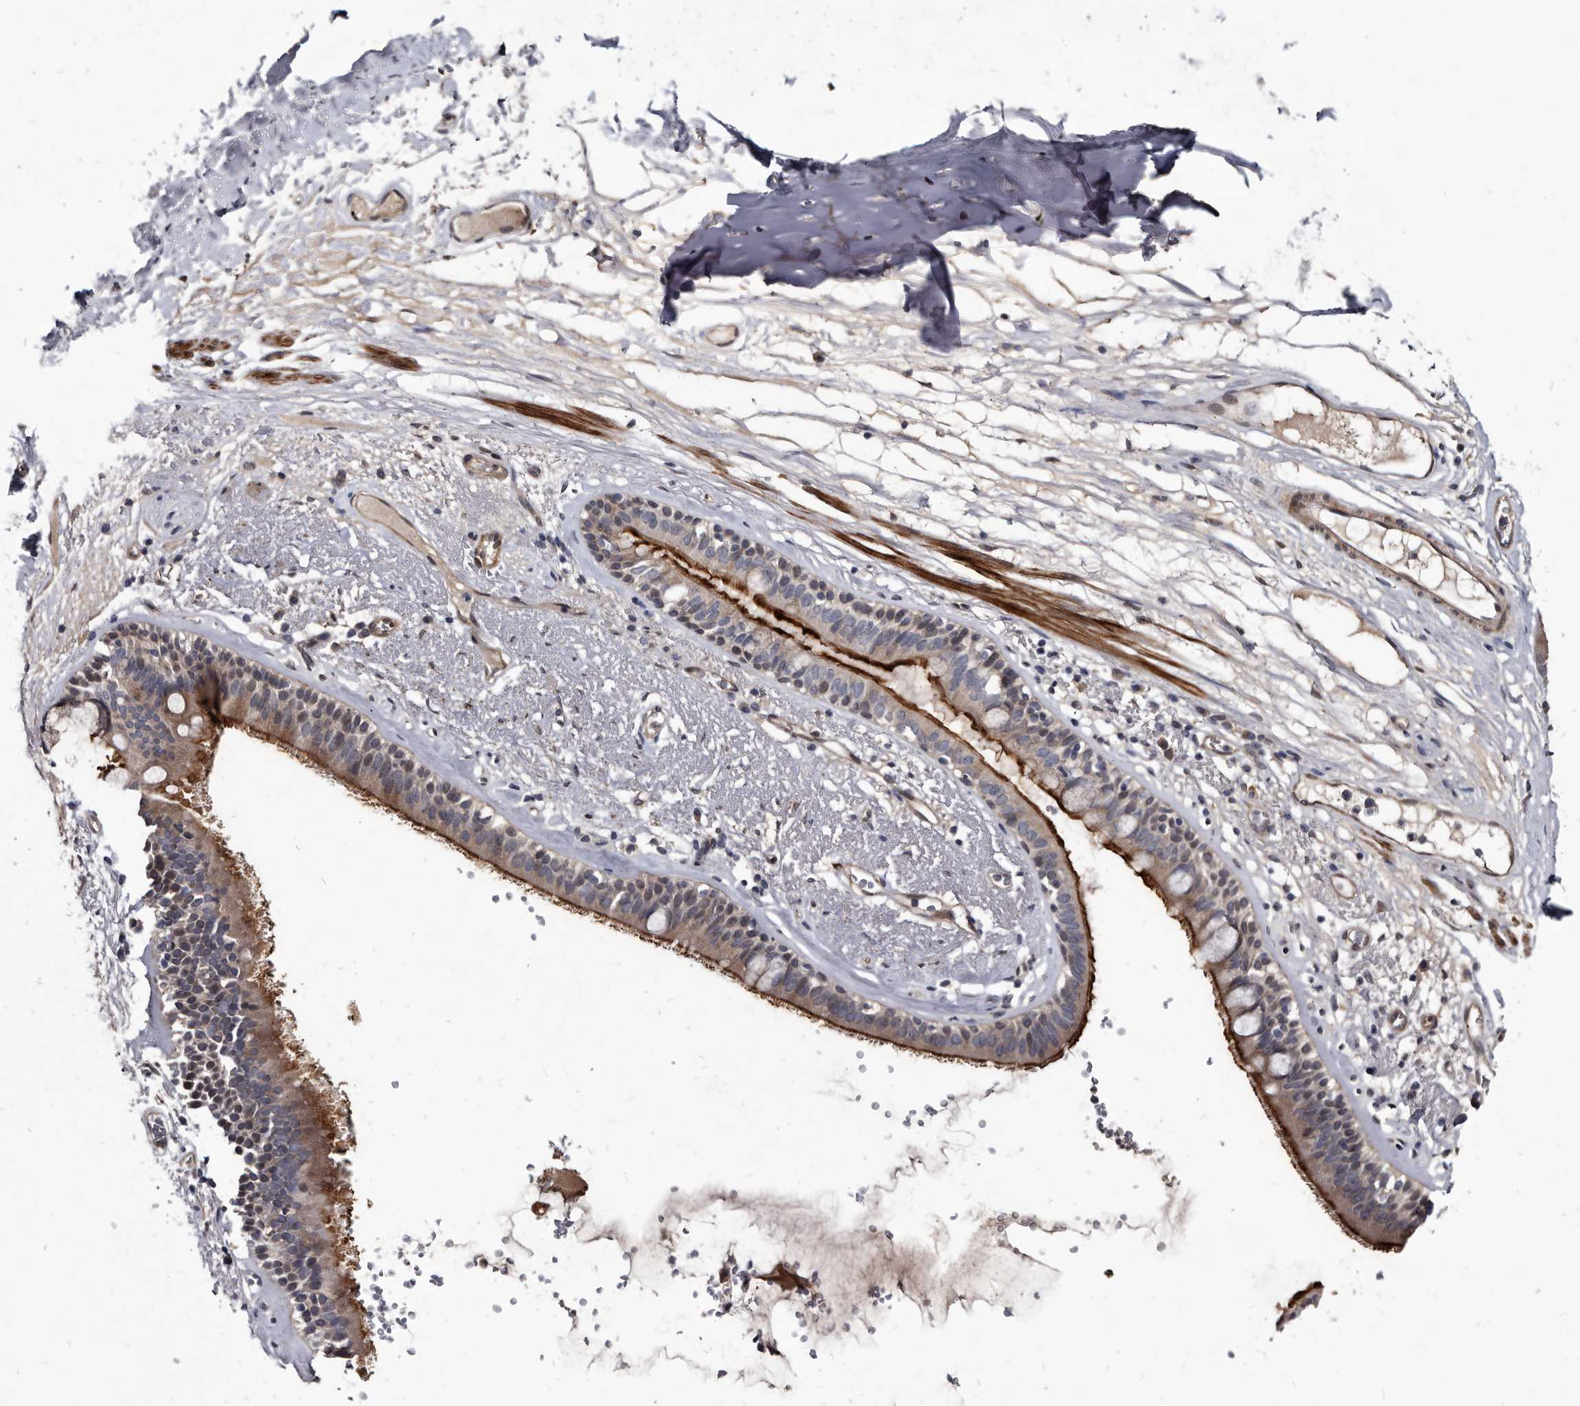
{"staining": {"intensity": "negative", "quantity": "none", "location": "none"}, "tissue": "adipose tissue", "cell_type": "Adipocytes", "image_type": "normal", "snomed": [{"axis": "morphology", "description": "Normal tissue, NOS"}, {"axis": "topography", "description": "Cartilage tissue"}], "caption": "This photomicrograph is of normal adipose tissue stained with immunohistochemistry to label a protein in brown with the nuclei are counter-stained blue. There is no positivity in adipocytes. Brightfield microscopy of immunohistochemistry stained with DAB (3,3'-diaminobenzidine) (brown) and hematoxylin (blue), captured at high magnification.", "gene": "PROM1", "patient": {"sex": "female", "age": 63}}